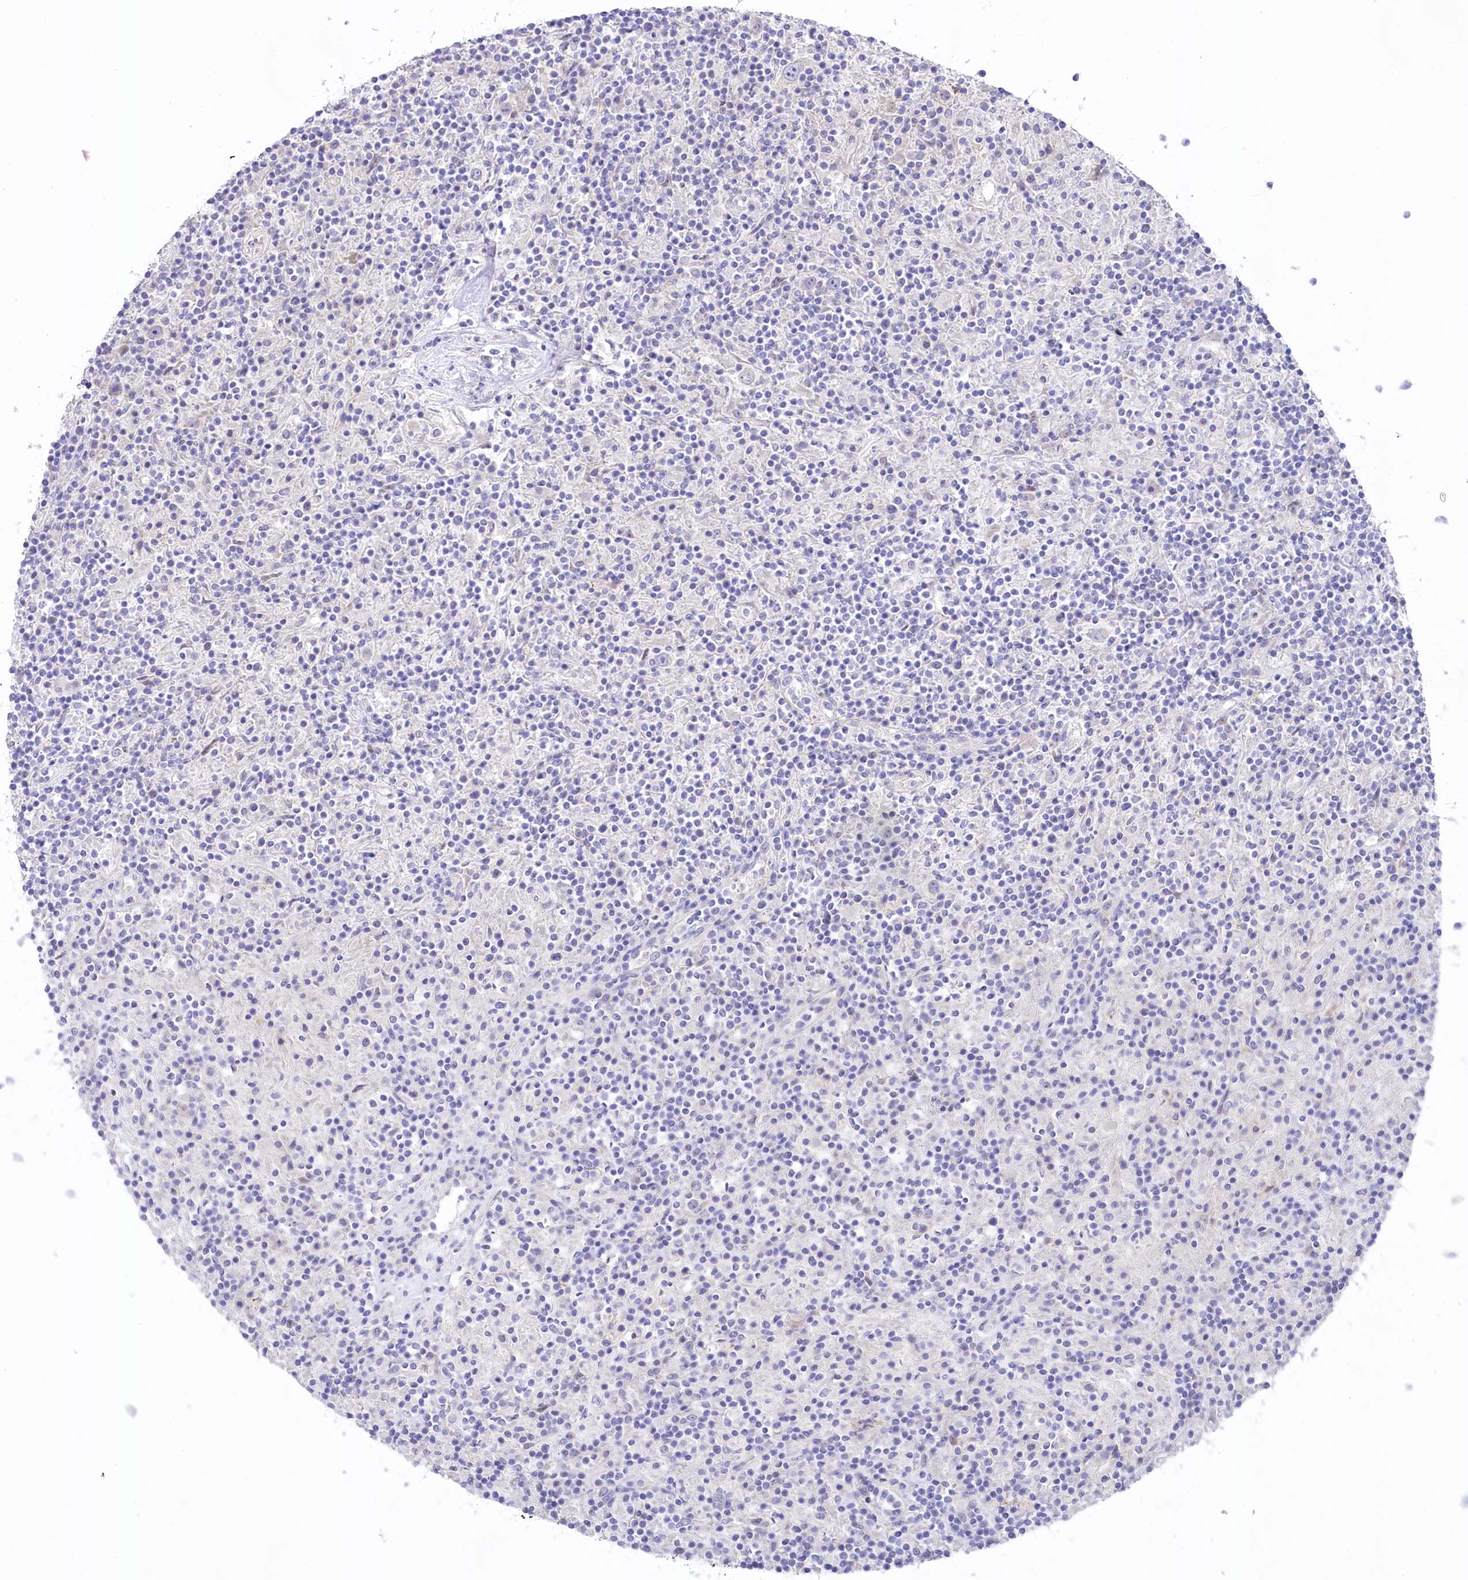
{"staining": {"intensity": "negative", "quantity": "none", "location": "none"}, "tissue": "lymphoma", "cell_type": "Tumor cells", "image_type": "cancer", "snomed": [{"axis": "morphology", "description": "Hodgkin's disease, NOS"}, {"axis": "topography", "description": "Lymph node"}], "caption": "Immunohistochemical staining of human lymphoma demonstrates no significant staining in tumor cells.", "gene": "MYOZ1", "patient": {"sex": "male", "age": 70}}